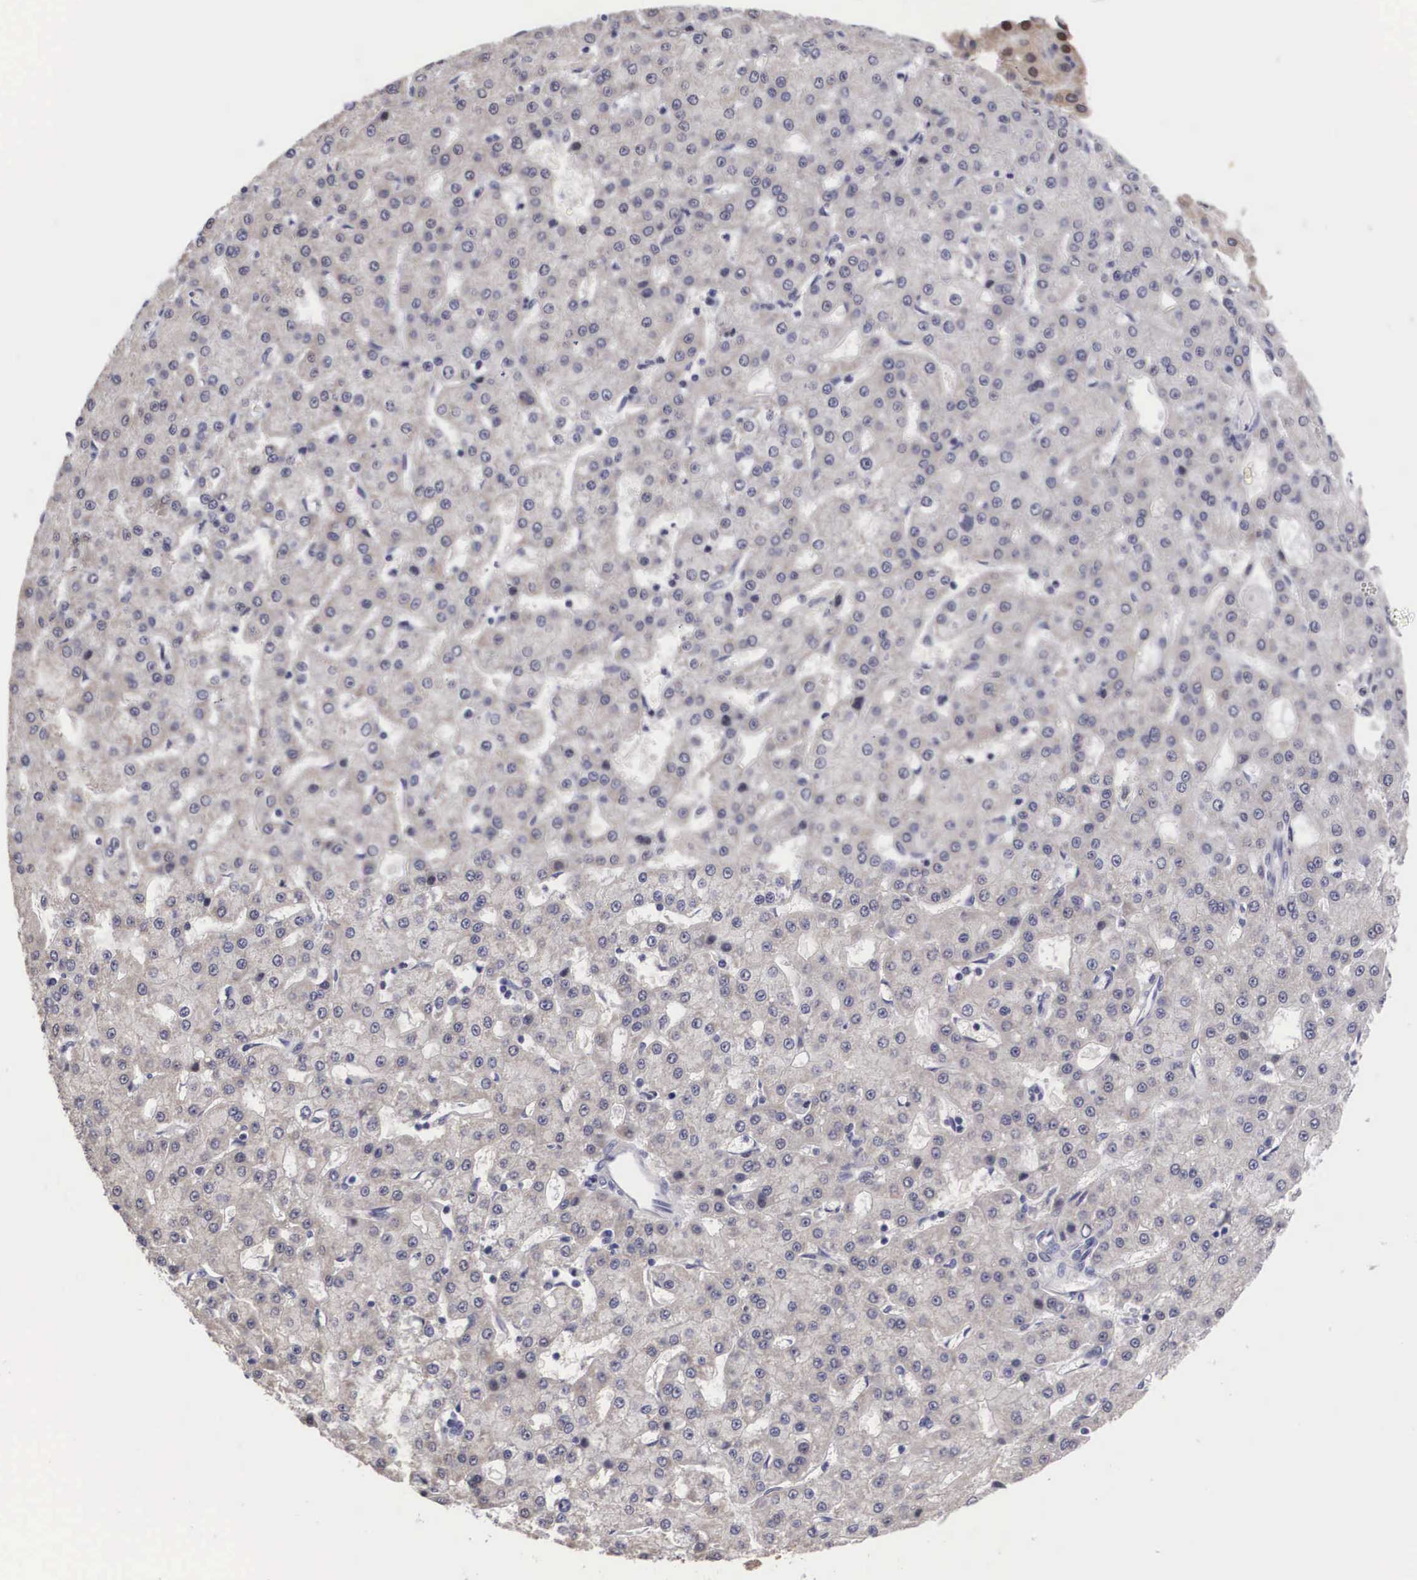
{"staining": {"intensity": "negative", "quantity": "none", "location": "none"}, "tissue": "liver cancer", "cell_type": "Tumor cells", "image_type": "cancer", "snomed": [{"axis": "morphology", "description": "Carcinoma, Hepatocellular, NOS"}, {"axis": "topography", "description": "Liver"}], "caption": "The micrograph exhibits no staining of tumor cells in hepatocellular carcinoma (liver).", "gene": "GRIPAP1", "patient": {"sex": "male", "age": 47}}